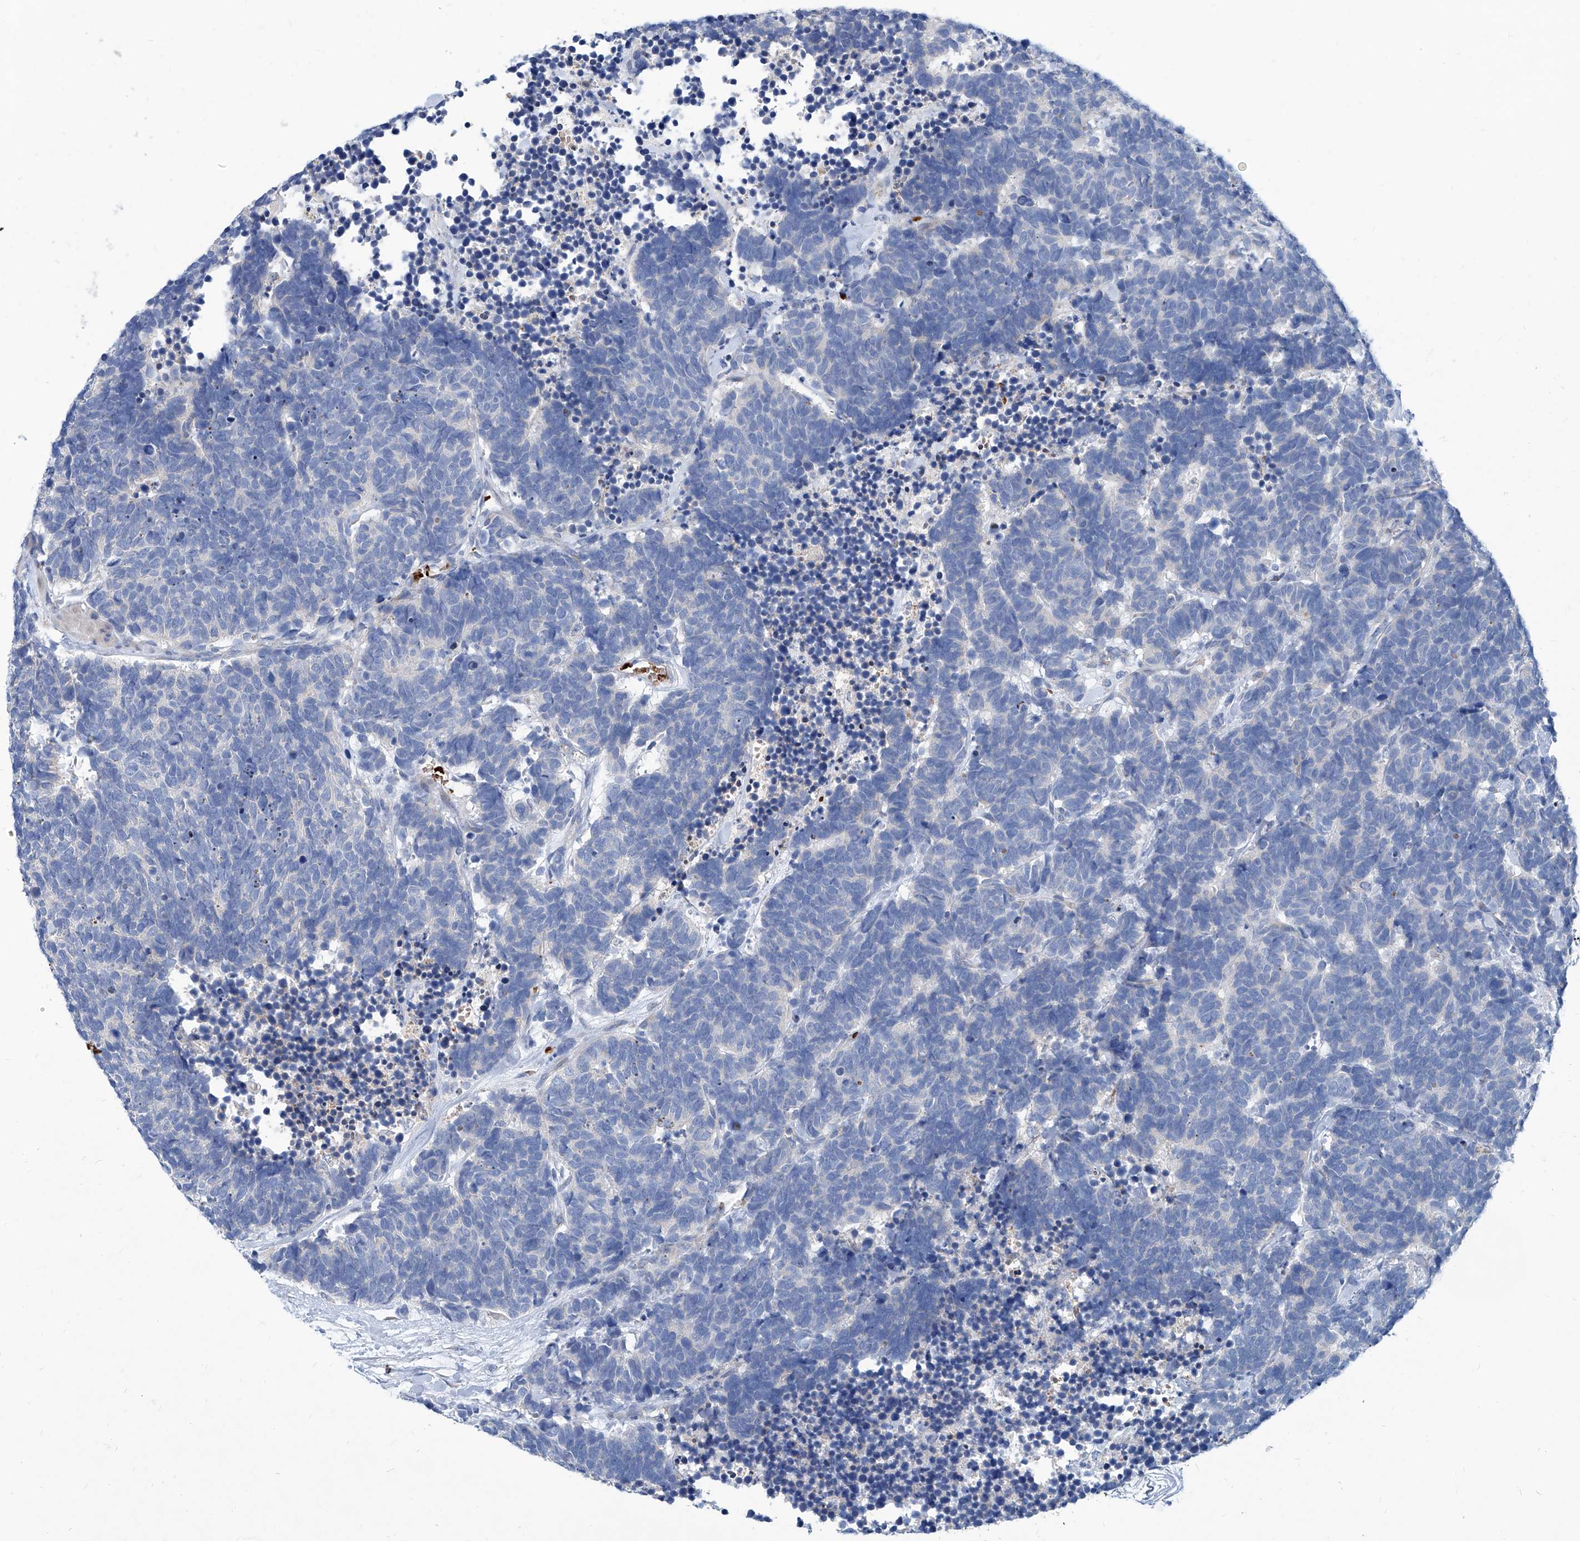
{"staining": {"intensity": "negative", "quantity": "none", "location": "none"}, "tissue": "carcinoid", "cell_type": "Tumor cells", "image_type": "cancer", "snomed": [{"axis": "morphology", "description": "Carcinoma, NOS"}, {"axis": "morphology", "description": "Carcinoid, malignant, NOS"}, {"axis": "topography", "description": "Urinary bladder"}], "caption": "Malignant carcinoid was stained to show a protein in brown. There is no significant positivity in tumor cells.", "gene": "FPR2", "patient": {"sex": "male", "age": 57}}